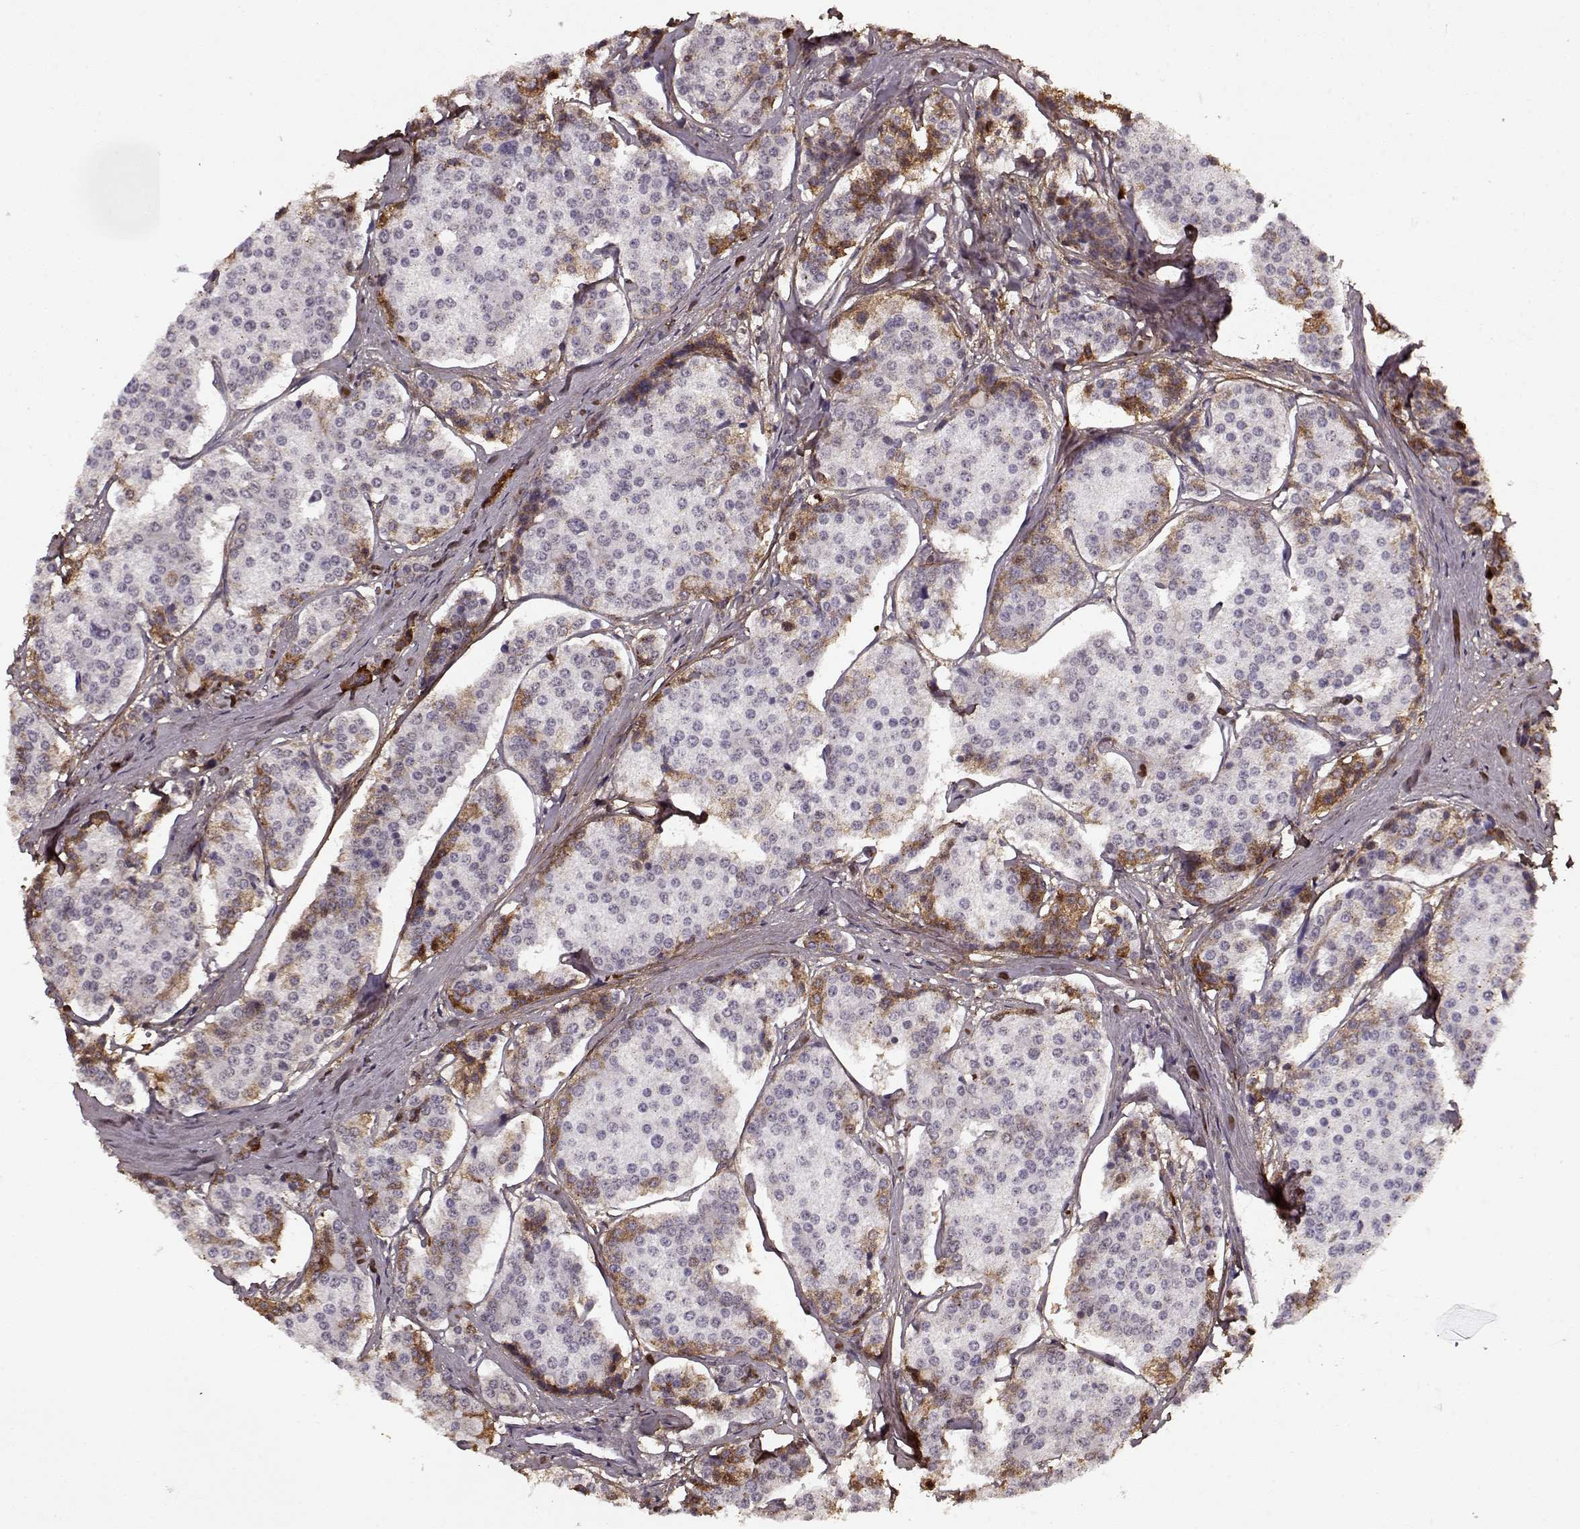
{"staining": {"intensity": "moderate", "quantity": "<25%", "location": "cytoplasmic/membranous"}, "tissue": "carcinoid", "cell_type": "Tumor cells", "image_type": "cancer", "snomed": [{"axis": "morphology", "description": "Carcinoid, malignant, NOS"}, {"axis": "topography", "description": "Small intestine"}], "caption": "A photomicrograph showing moderate cytoplasmic/membranous positivity in about <25% of tumor cells in carcinoid (malignant), as visualized by brown immunohistochemical staining.", "gene": "LUM", "patient": {"sex": "female", "age": 65}}